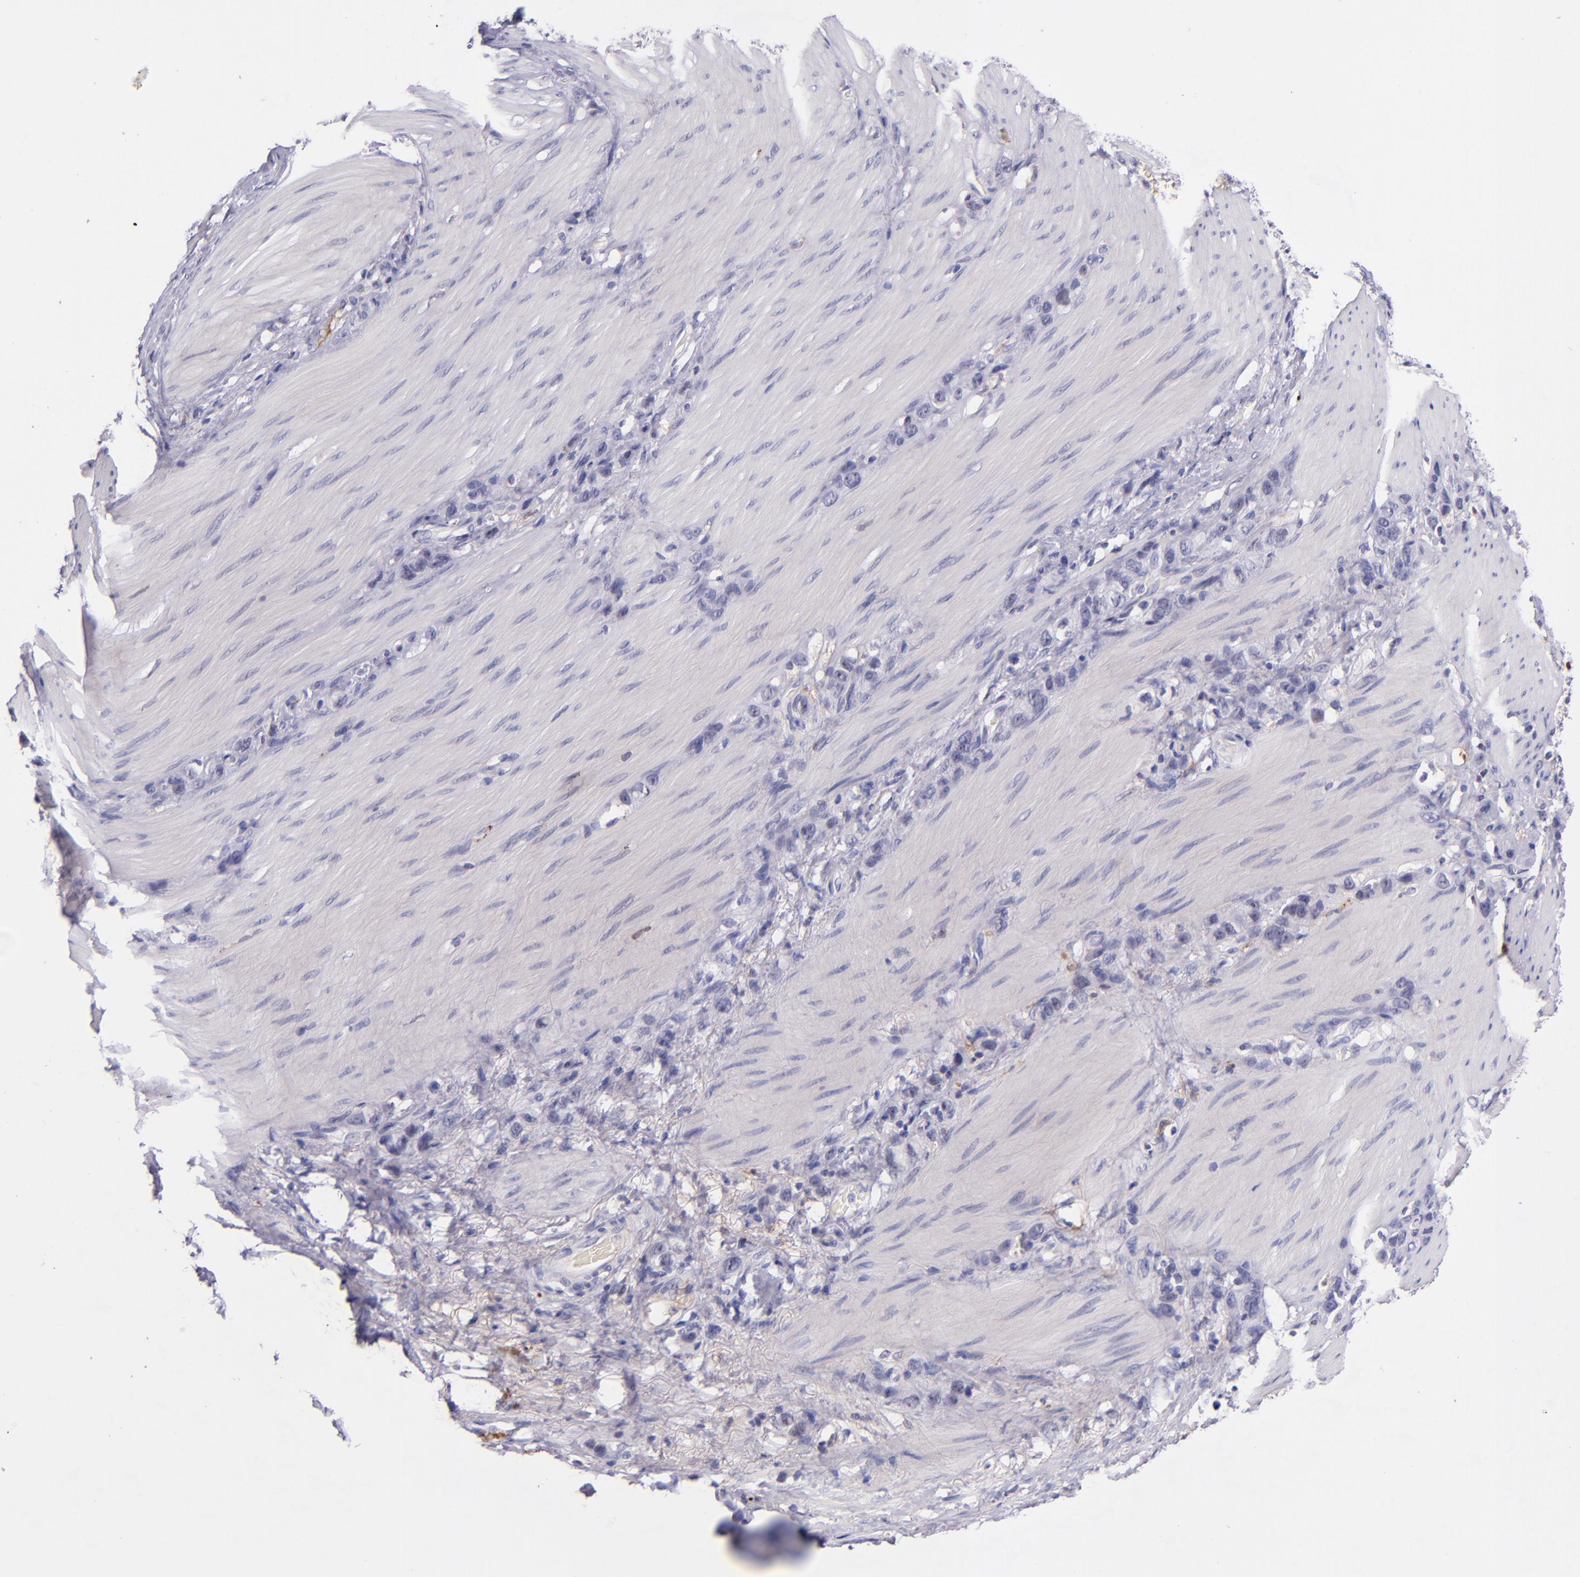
{"staining": {"intensity": "negative", "quantity": "none", "location": "none"}, "tissue": "stomach cancer", "cell_type": "Tumor cells", "image_type": "cancer", "snomed": [{"axis": "morphology", "description": "Normal tissue, NOS"}, {"axis": "morphology", "description": "Adenocarcinoma, NOS"}, {"axis": "morphology", "description": "Adenocarcinoma, High grade"}, {"axis": "topography", "description": "Stomach, upper"}, {"axis": "topography", "description": "Stomach"}], "caption": "The image reveals no staining of tumor cells in stomach adenocarcinoma.", "gene": "KNG1", "patient": {"sex": "female", "age": 65}}